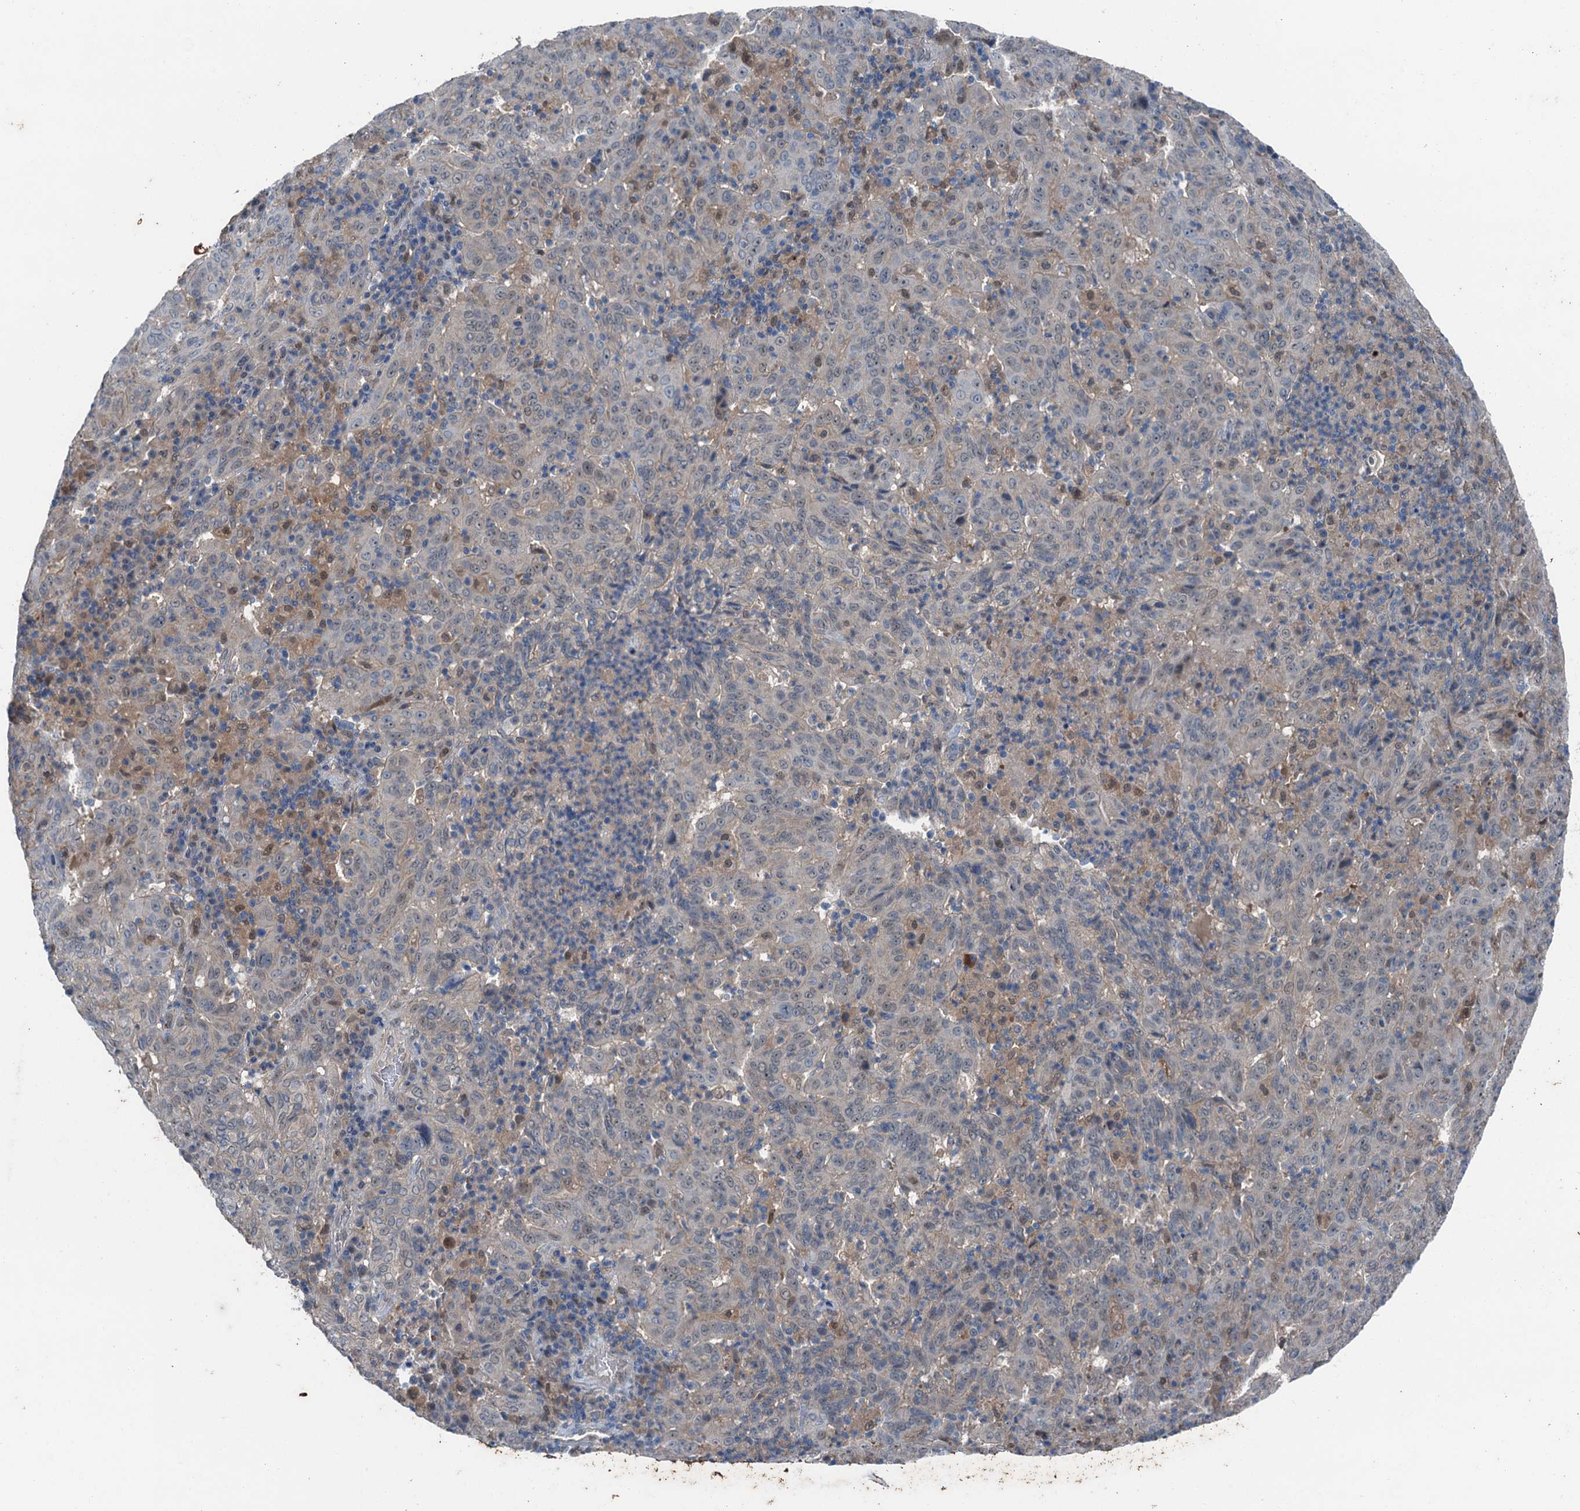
{"staining": {"intensity": "negative", "quantity": "none", "location": "none"}, "tissue": "pancreatic cancer", "cell_type": "Tumor cells", "image_type": "cancer", "snomed": [{"axis": "morphology", "description": "Adenocarcinoma, NOS"}, {"axis": "topography", "description": "Pancreas"}], "caption": "Tumor cells are negative for brown protein staining in adenocarcinoma (pancreatic).", "gene": "RNH1", "patient": {"sex": "male", "age": 63}}